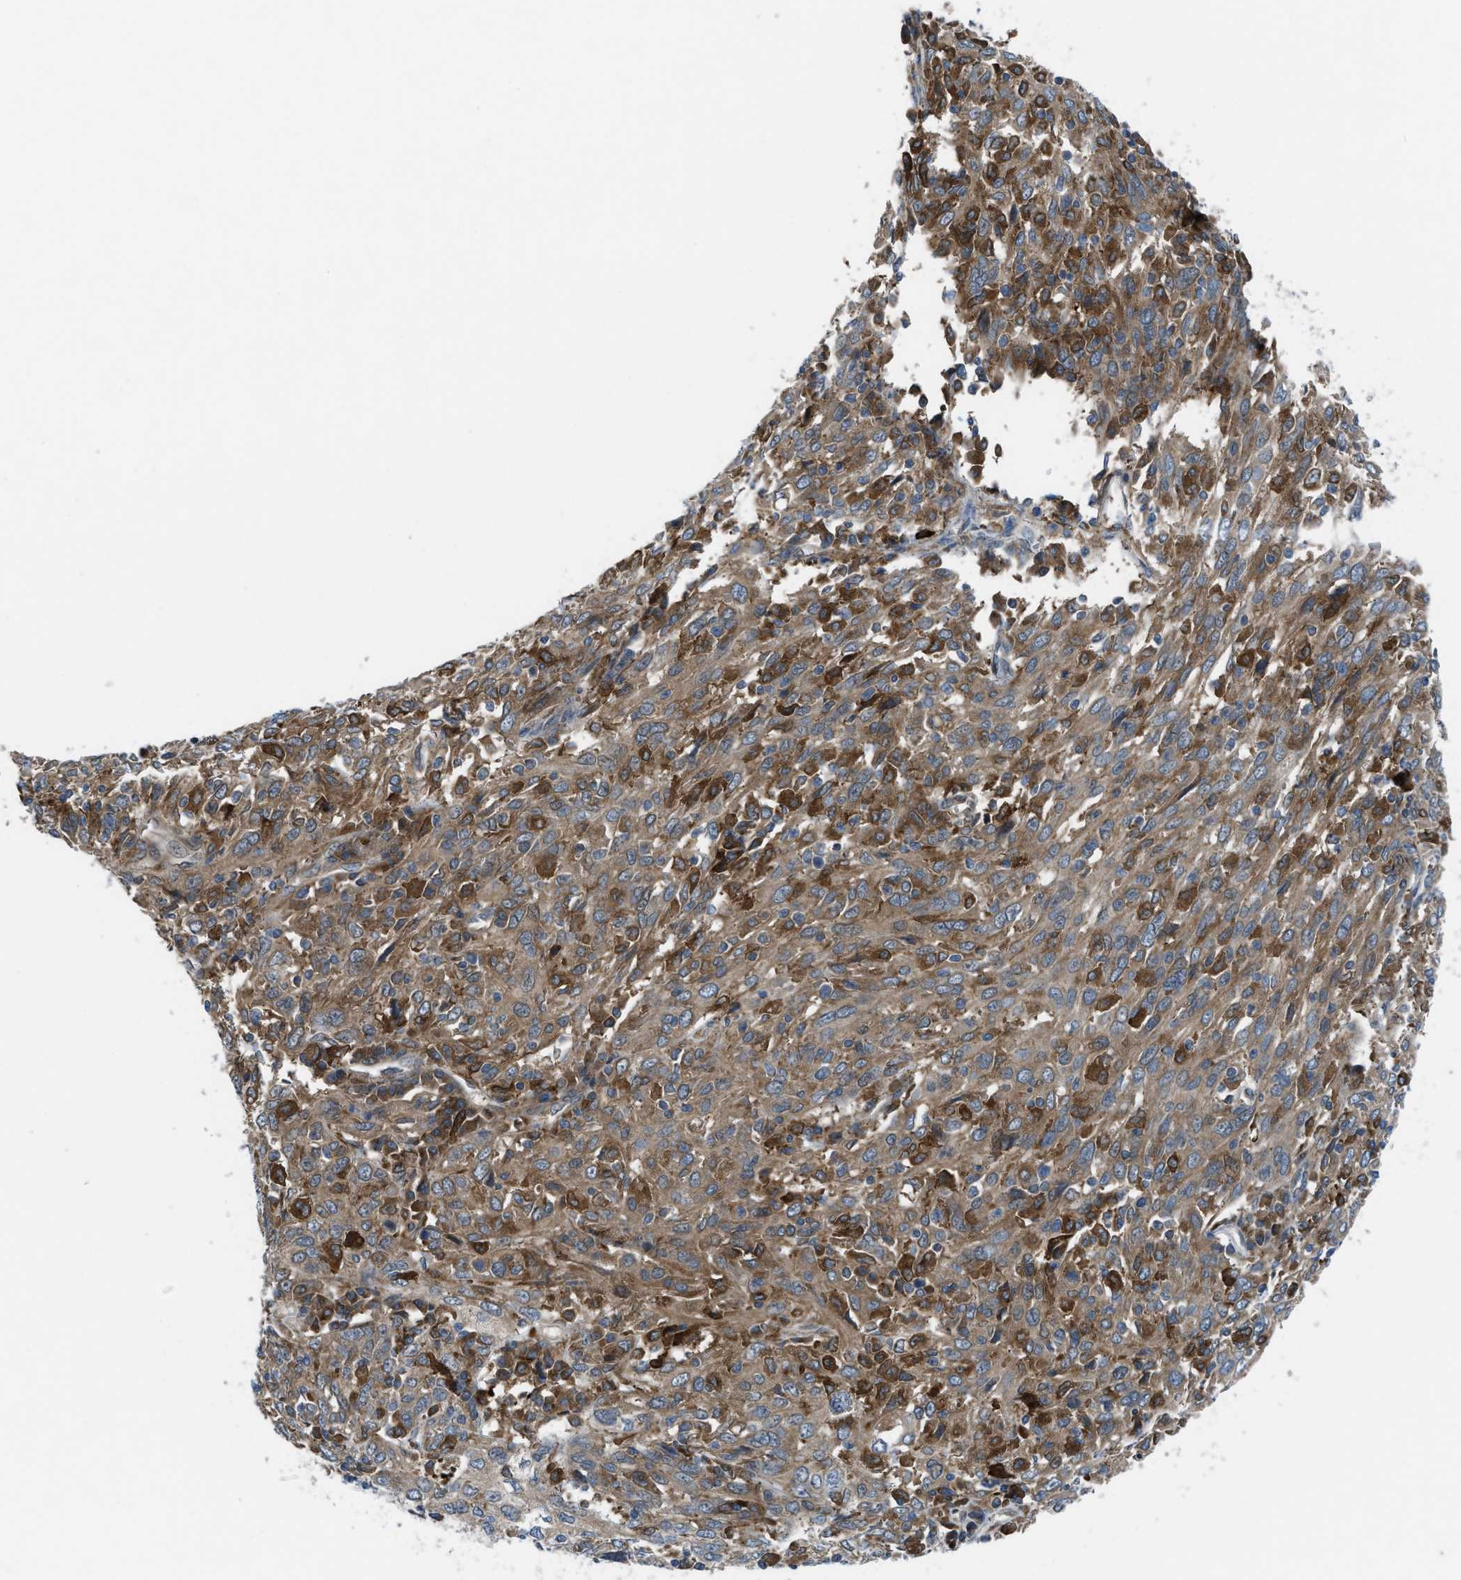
{"staining": {"intensity": "moderate", "quantity": ">75%", "location": "cytoplasmic/membranous"}, "tissue": "cervical cancer", "cell_type": "Tumor cells", "image_type": "cancer", "snomed": [{"axis": "morphology", "description": "Squamous cell carcinoma, NOS"}, {"axis": "topography", "description": "Cervix"}], "caption": "Protein expression analysis of cervical cancer reveals moderate cytoplasmic/membranous positivity in about >75% of tumor cells. The protein of interest is shown in brown color, while the nuclei are stained blue.", "gene": "BAZ2B", "patient": {"sex": "female", "age": 46}}